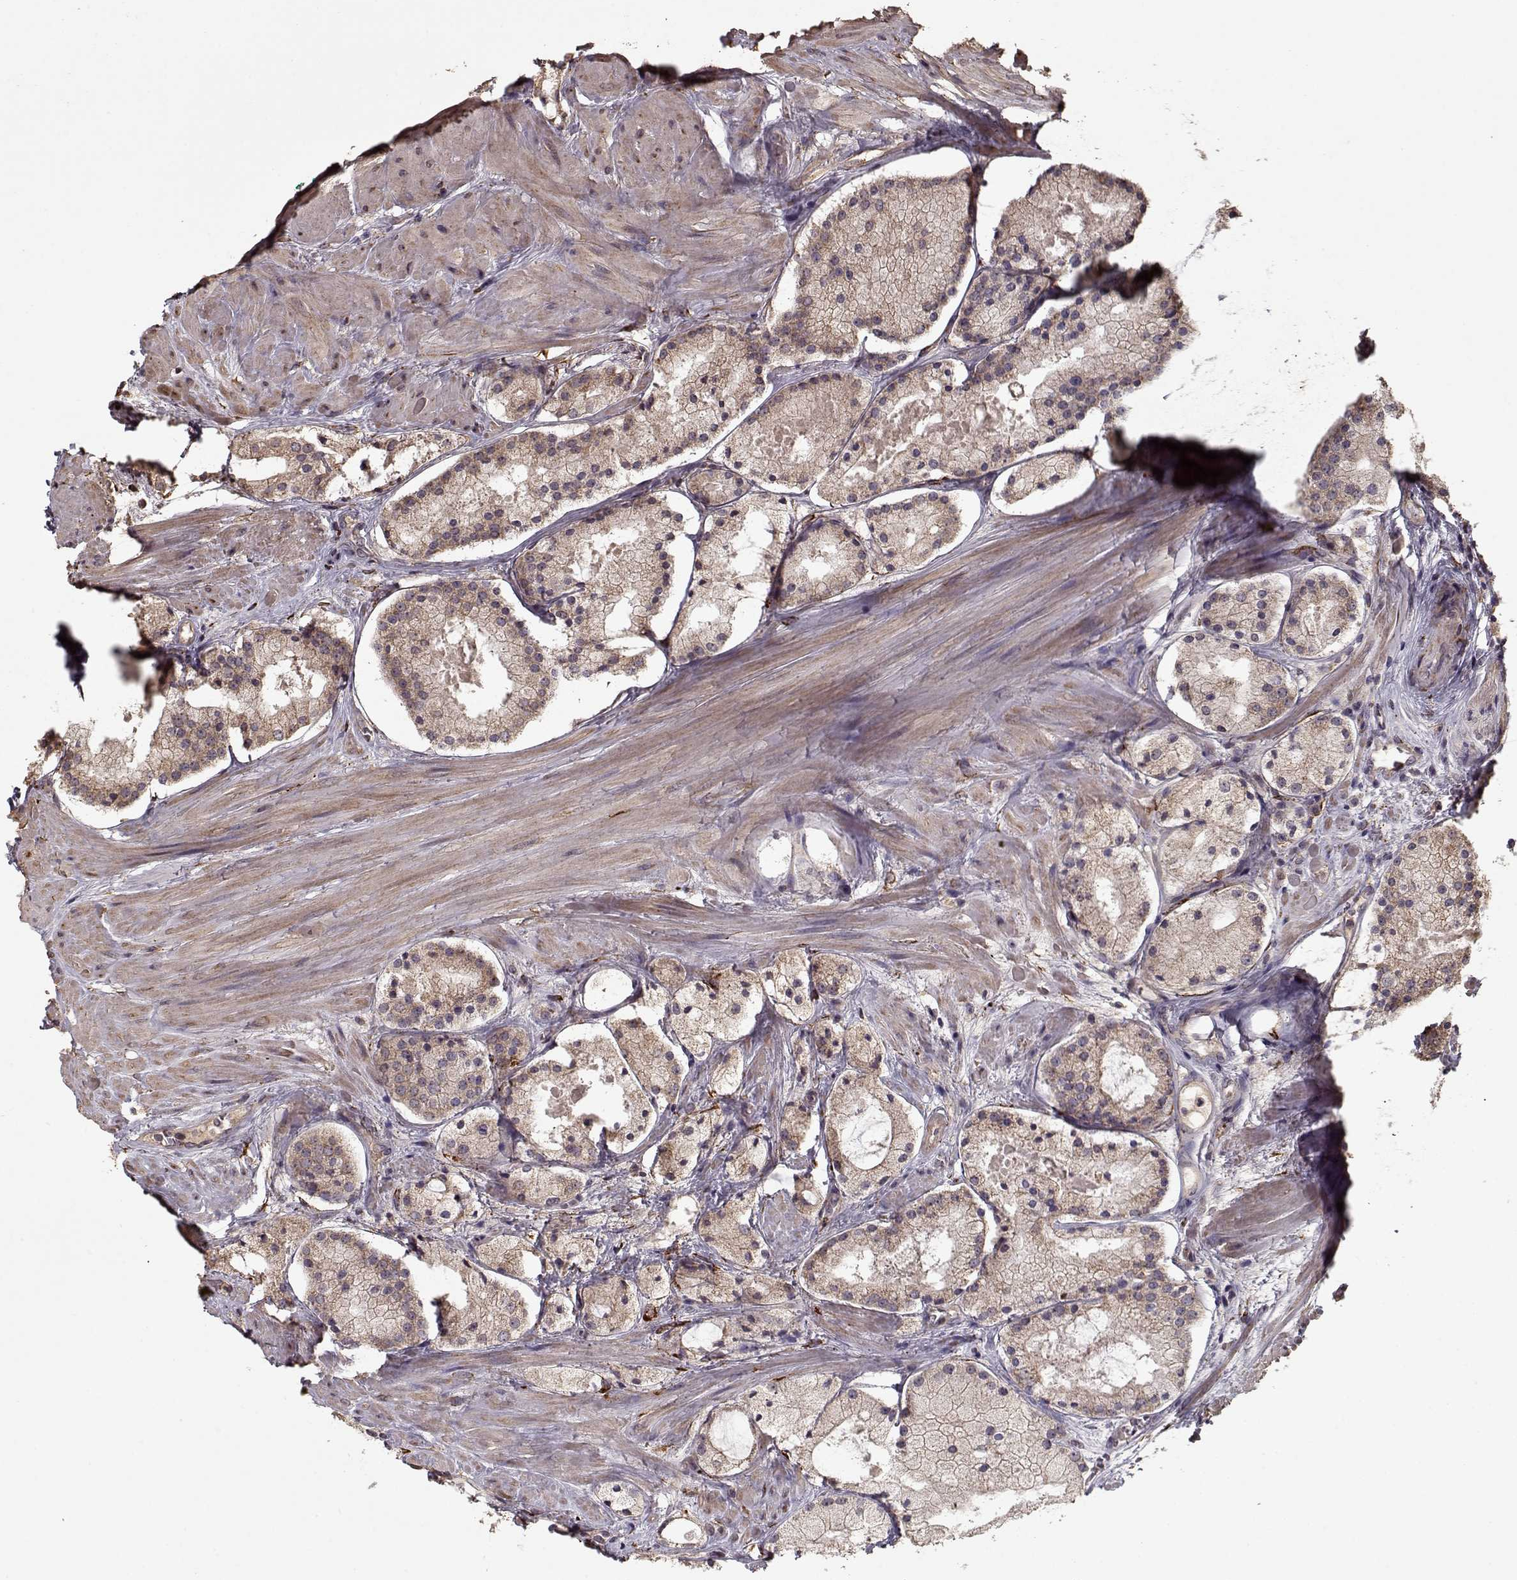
{"staining": {"intensity": "moderate", "quantity": ">75%", "location": "cytoplasmic/membranous"}, "tissue": "prostate cancer", "cell_type": "Tumor cells", "image_type": "cancer", "snomed": [{"axis": "morphology", "description": "Adenocarcinoma, NOS"}, {"axis": "morphology", "description": "Adenocarcinoma, High grade"}, {"axis": "topography", "description": "Prostate"}], "caption": "A photomicrograph of prostate cancer stained for a protein shows moderate cytoplasmic/membranous brown staining in tumor cells.", "gene": "IMMP1L", "patient": {"sex": "male", "age": 64}}